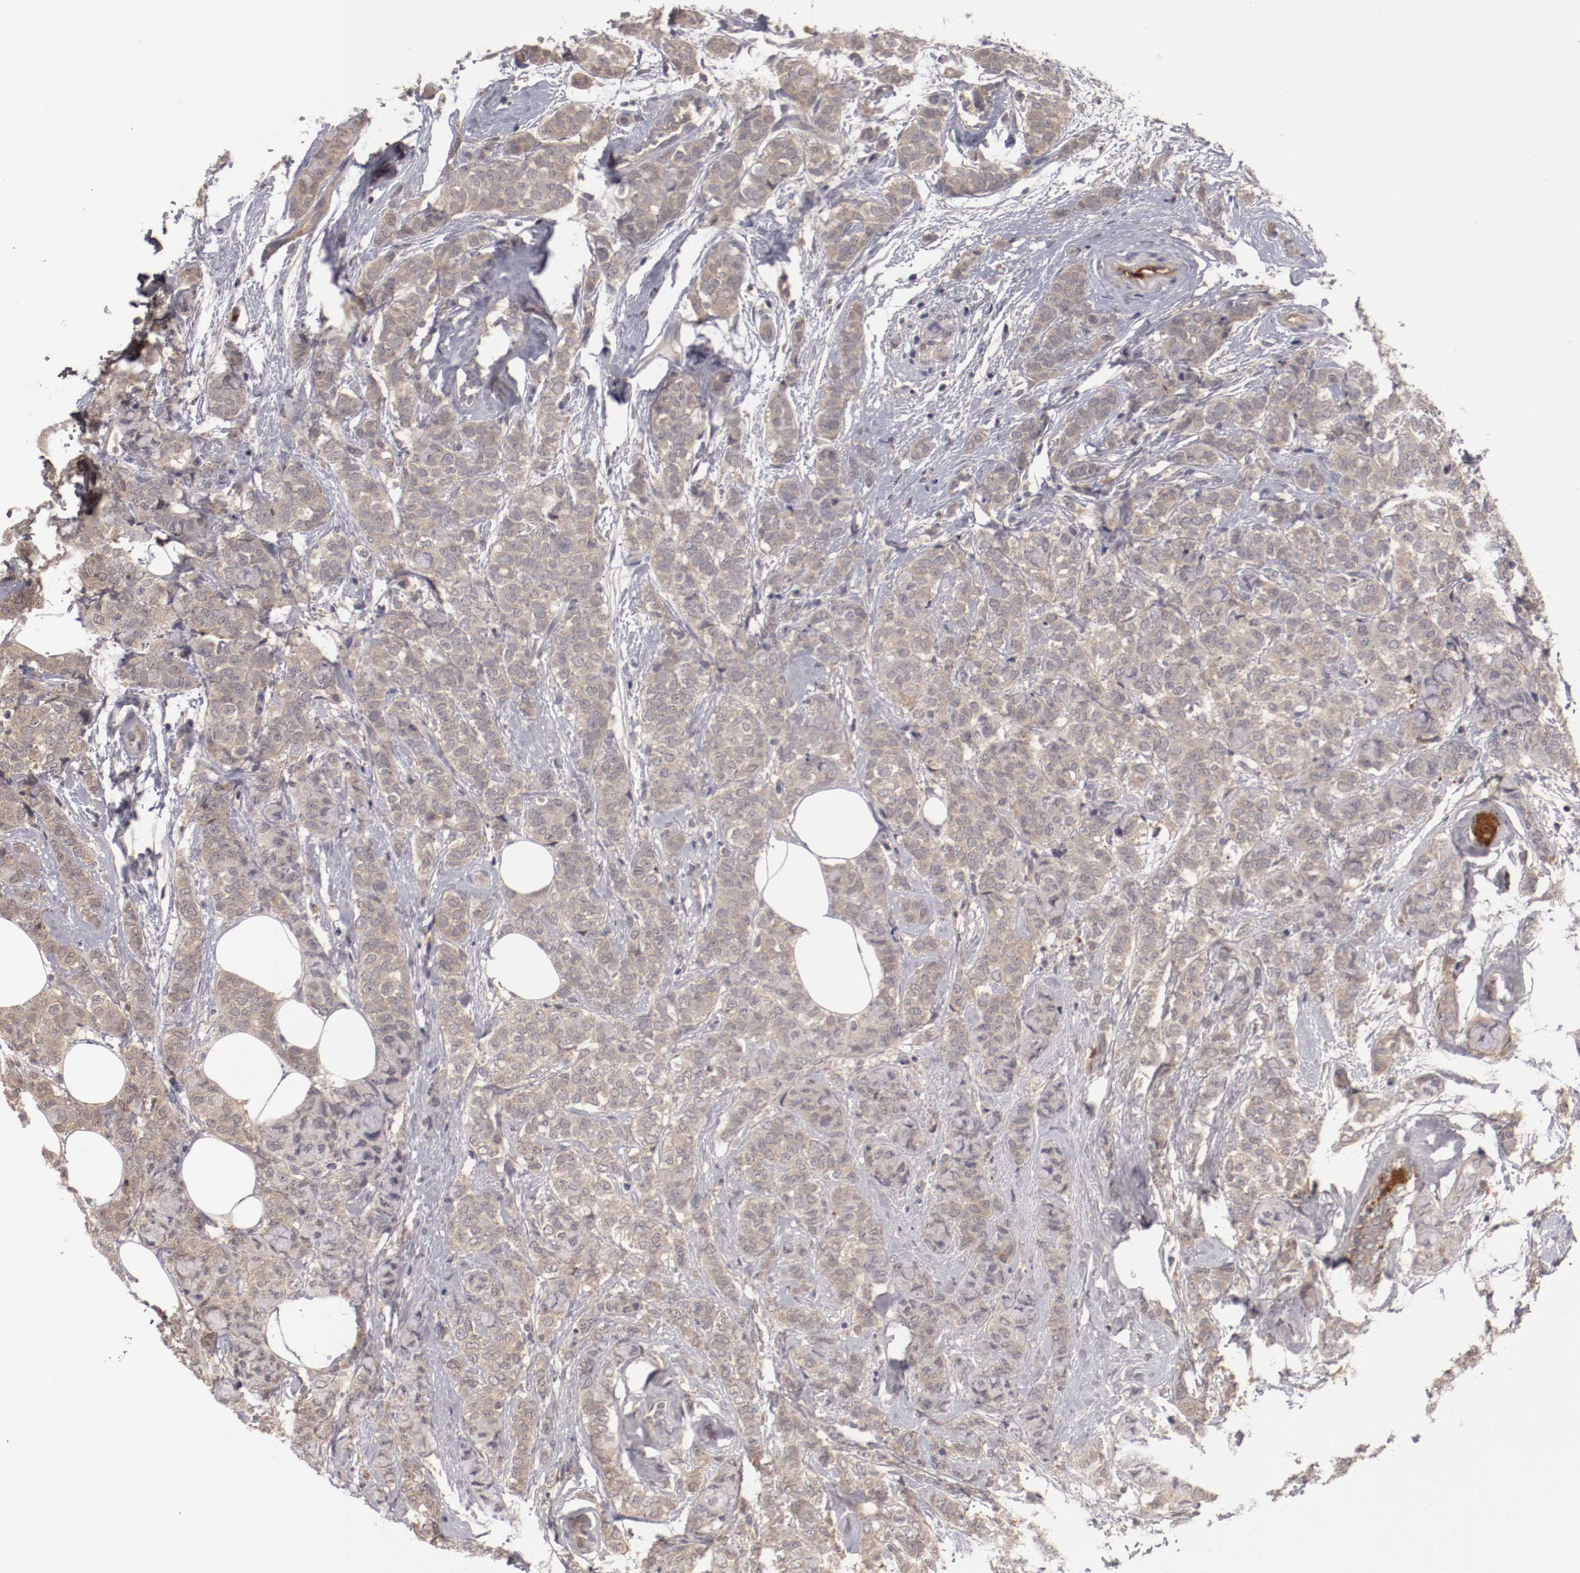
{"staining": {"intensity": "weak", "quantity": "25%-75%", "location": "cytoplasmic/membranous"}, "tissue": "breast cancer", "cell_type": "Tumor cells", "image_type": "cancer", "snomed": [{"axis": "morphology", "description": "Lobular carcinoma"}, {"axis": "topography", "description": "Breast"}], "caption": "Human breast lobular carcinoma stained with a protein marker exhibits weak staining in tumor cells.", "gene": "CP", "patient": {"sex": "female", "age": 60}}